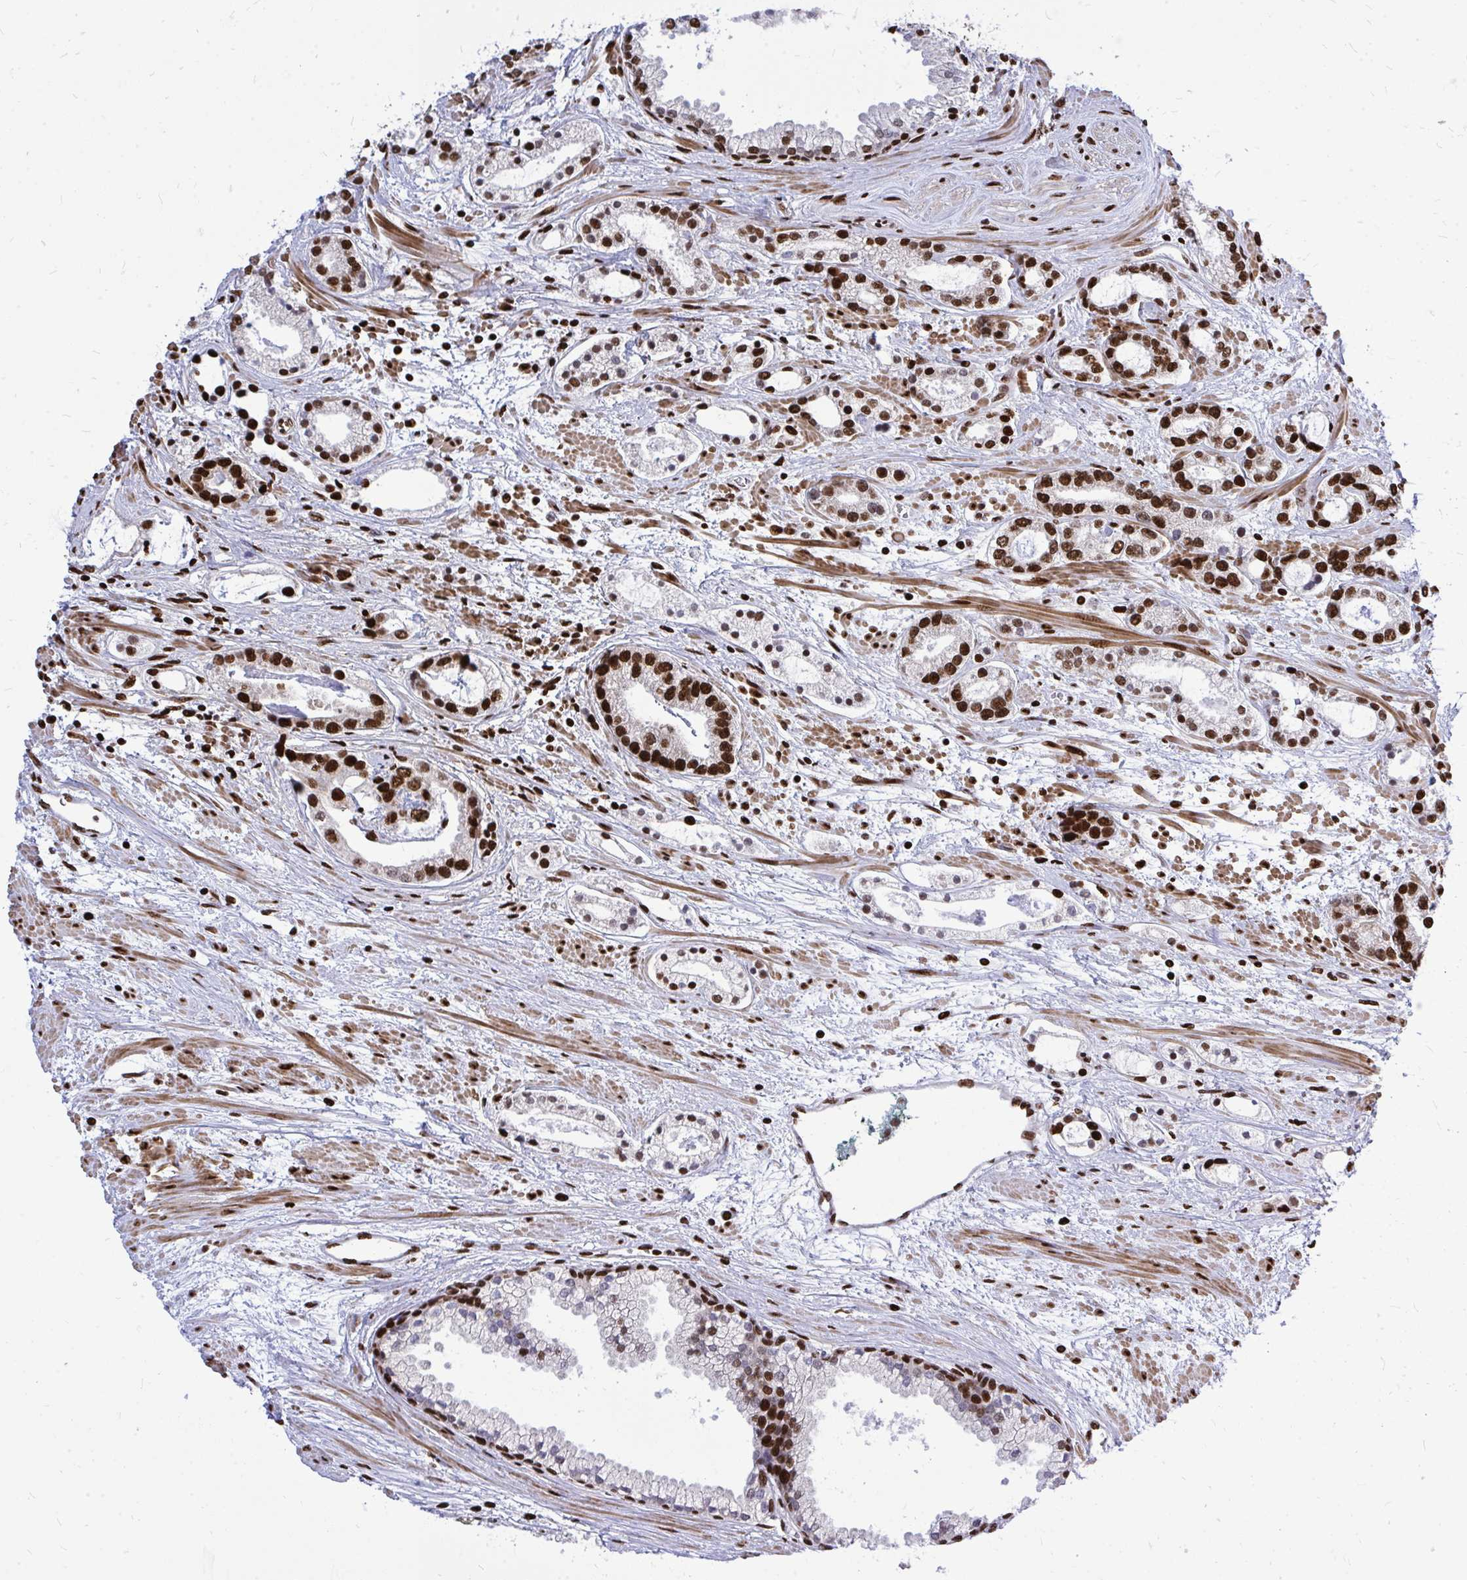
{"staining": {"intensity": "strong", "quantity": ">75%", "location": "nuclear"}, "tissue": "prostate cancer", "cell_type": "Tumor cells", "image_type": "cancer", "snomed": [{"axis": "morphology", "description": "Adenocarcinoma, Medium grade"}, {"axis": "topography", "description": "Prostate"}], "caption": "Immunohistochemistry (IHC) image of human medium-grade adenocarcinoma (prostate) stained for a protein (brown), which displays high levels of strong nuclear staining in about >75% of tumor cells.", "gene": "TBL1Y", "patient": {"sex": "male", "age": 57}}